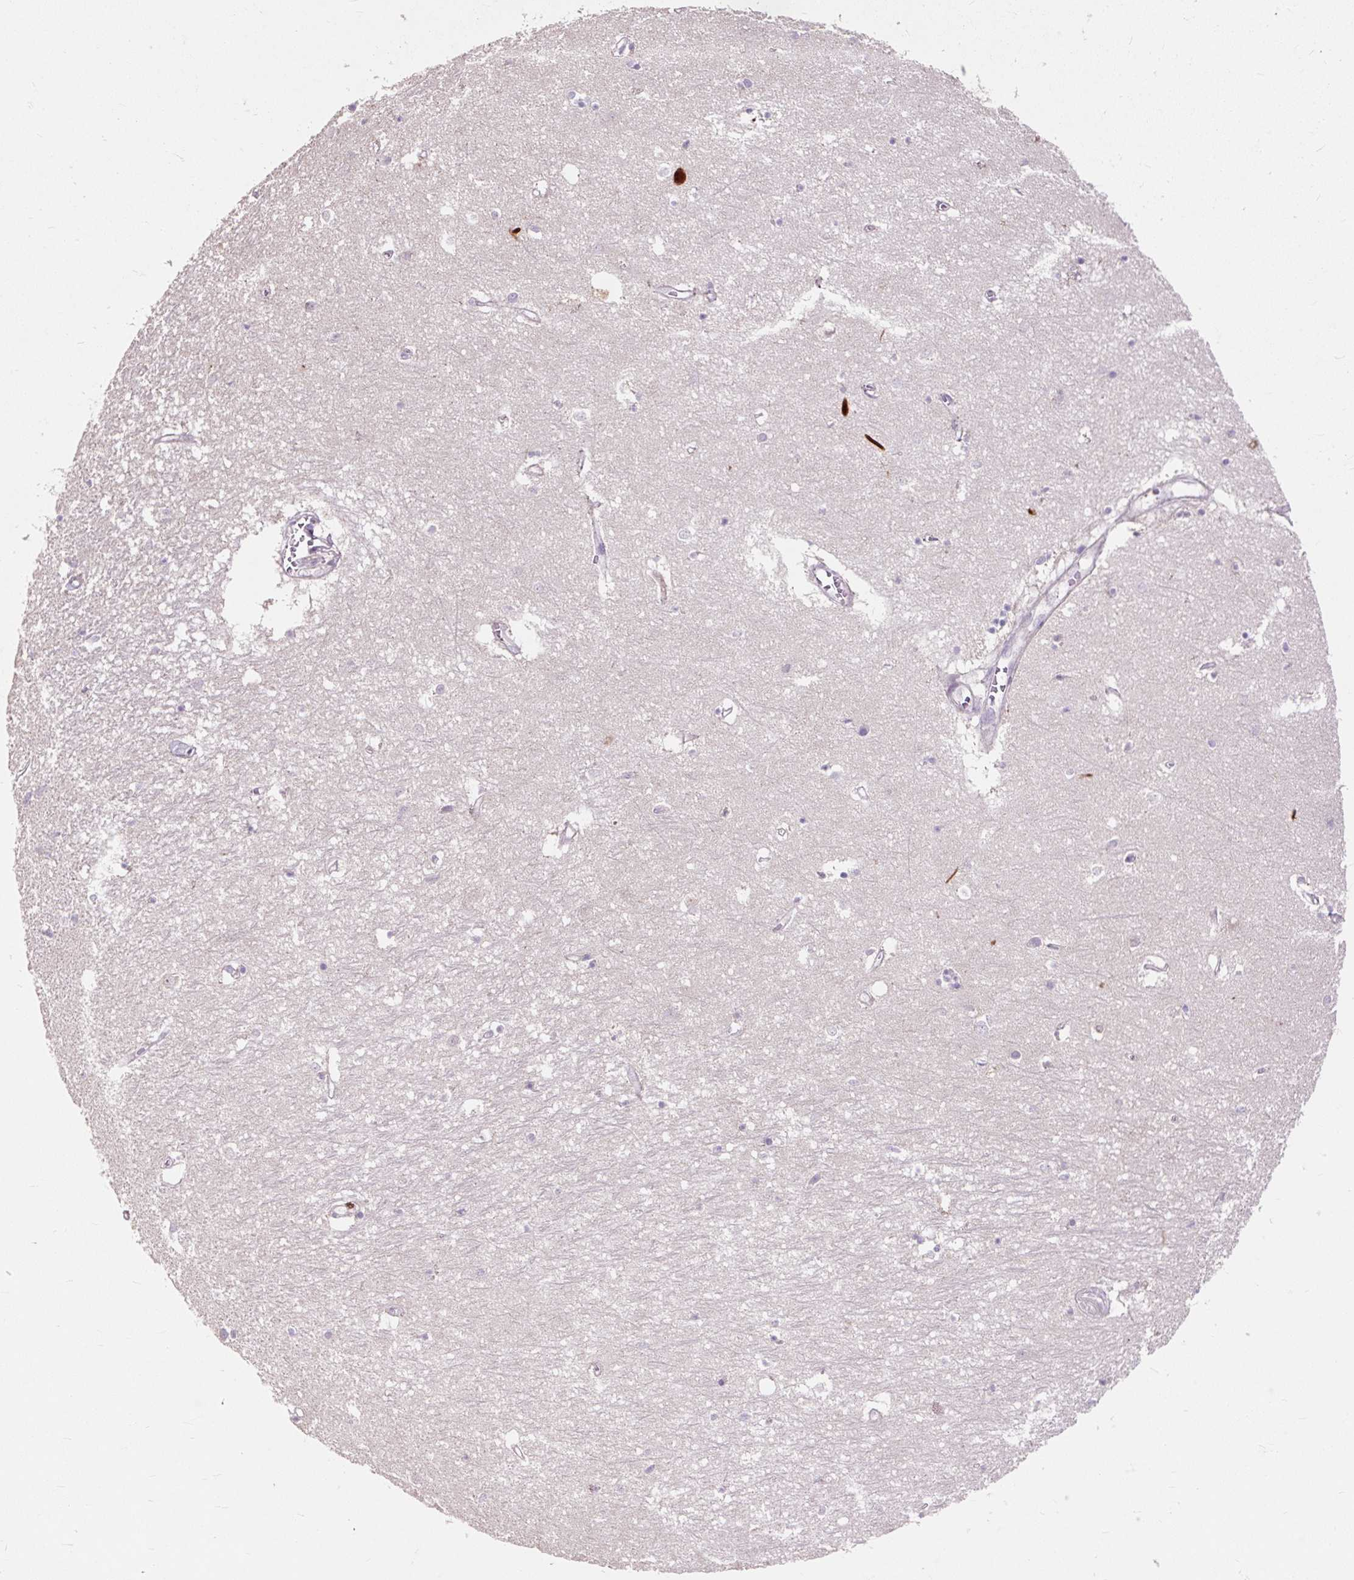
{"staining": {"intensity": "negative", "quantity": "none", "location": "none"}, "tissue": "hippocampus", "cell_type": "Glial cells", "image_type": "normal", "snomed": [{"axis": "morphology", "description": "Normal tissue, NOS"}, {"axis": "topography", "description": "Hippocampus"}], "caption": "The micrograph displays no staining of glial cells in unremarkable hippocampus.", "gene": "PRIMPOL", "patient": {"sex": "female", "age": 64}}